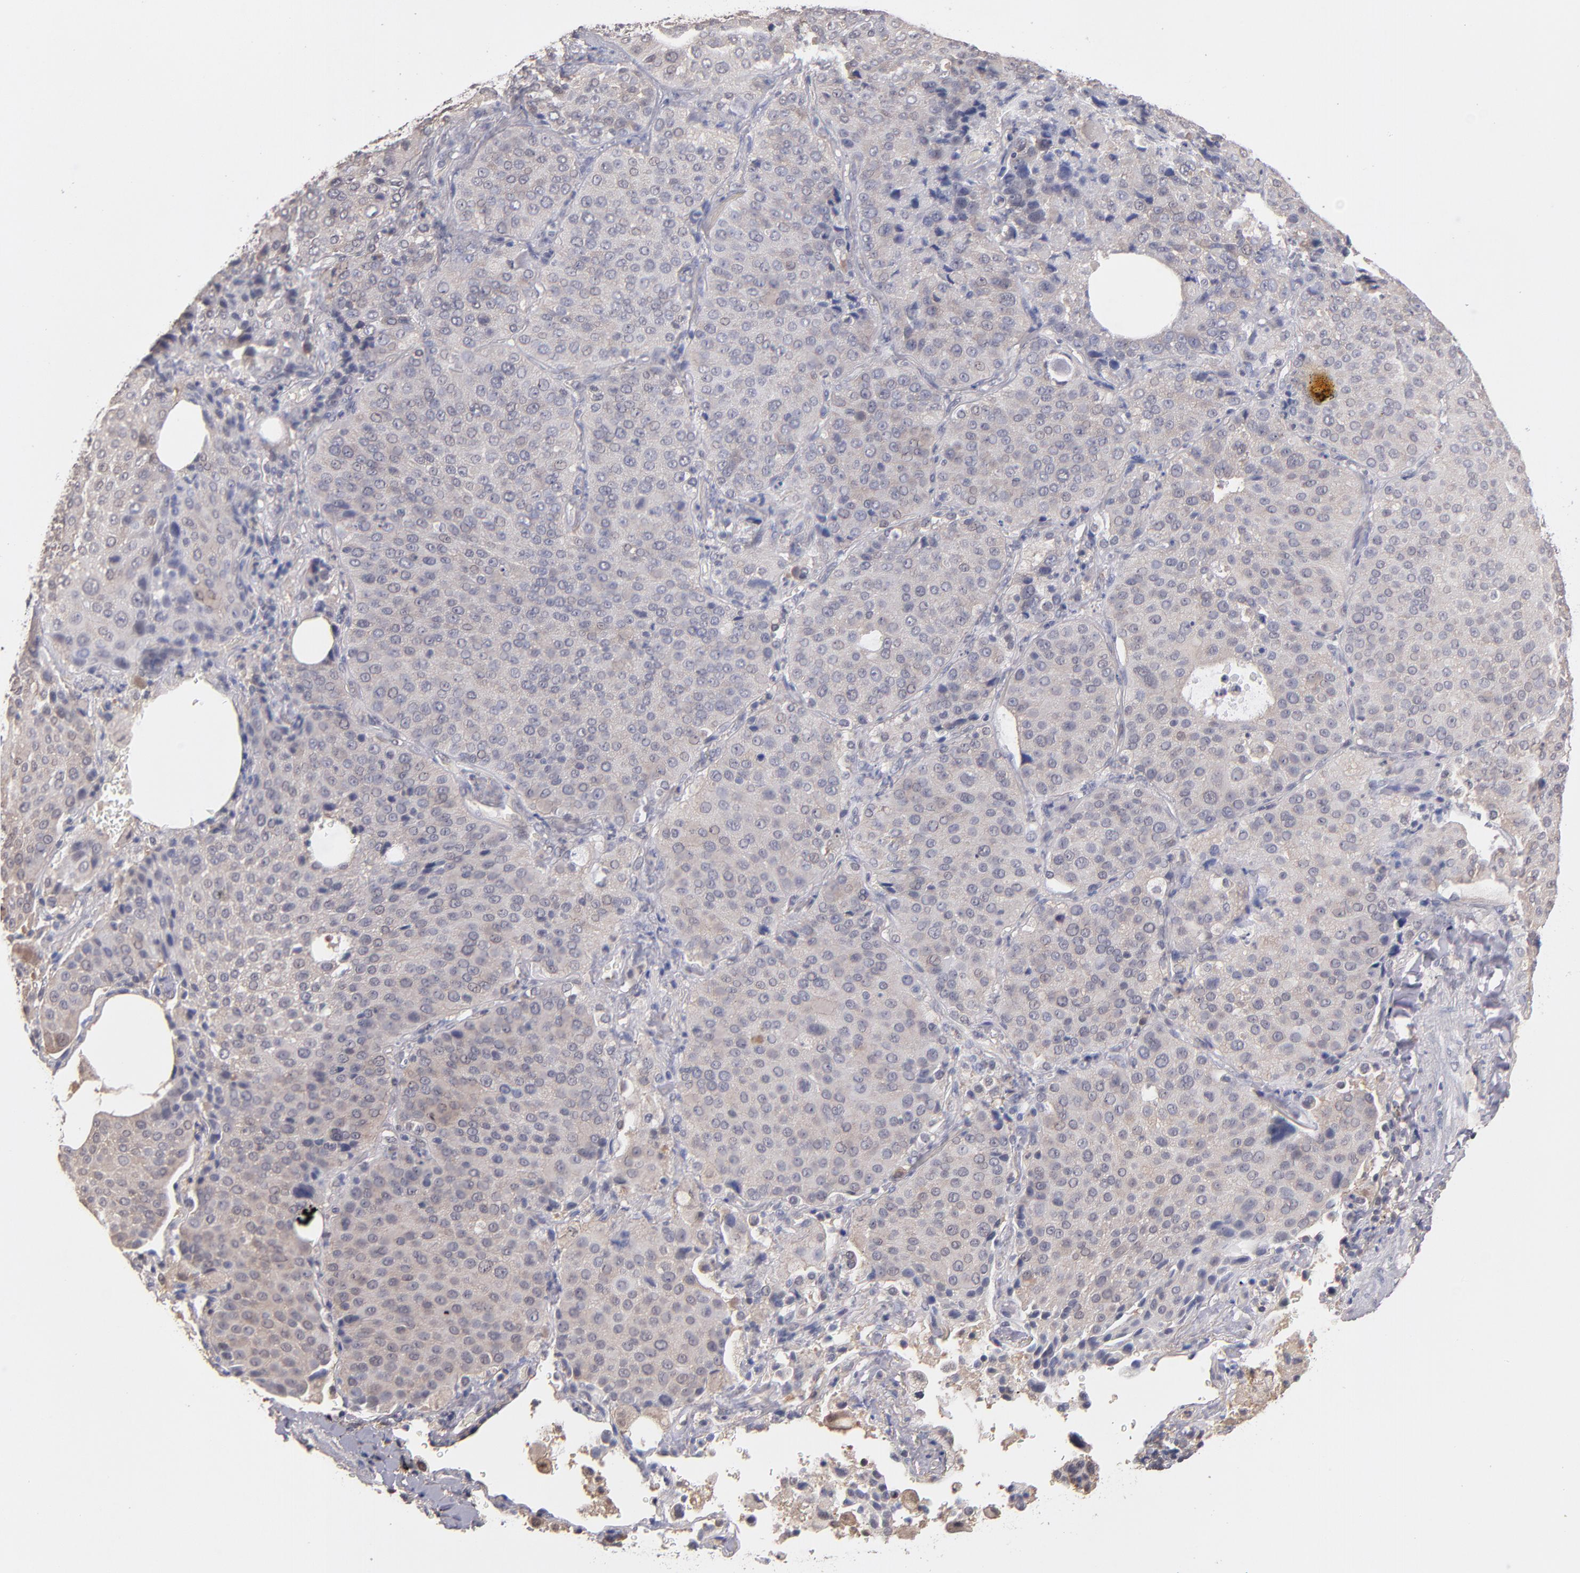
{"staining": {"intensity": "negative", "quantity": "none", "location": "none"}, "tissue": "lung cancer", "cell_type": "Tumor cells", "image_type": "cancer", "snomed": [{"axis": "morphology", "description": "Squamous cell carcinoma, NOS"}, {"axis": "topography", "description": "Lung"}], "caption": "This is a histopathology image of immunohistochemistry (IHC) staining of lung cancer, which shows no positivity in tumor cells. The staining is performed using DAB brown chromogen with nuclei counter-stained in using hematoxylin.", "gene": "PSMD10", "patient": {"sex": "male", "age": 54}}